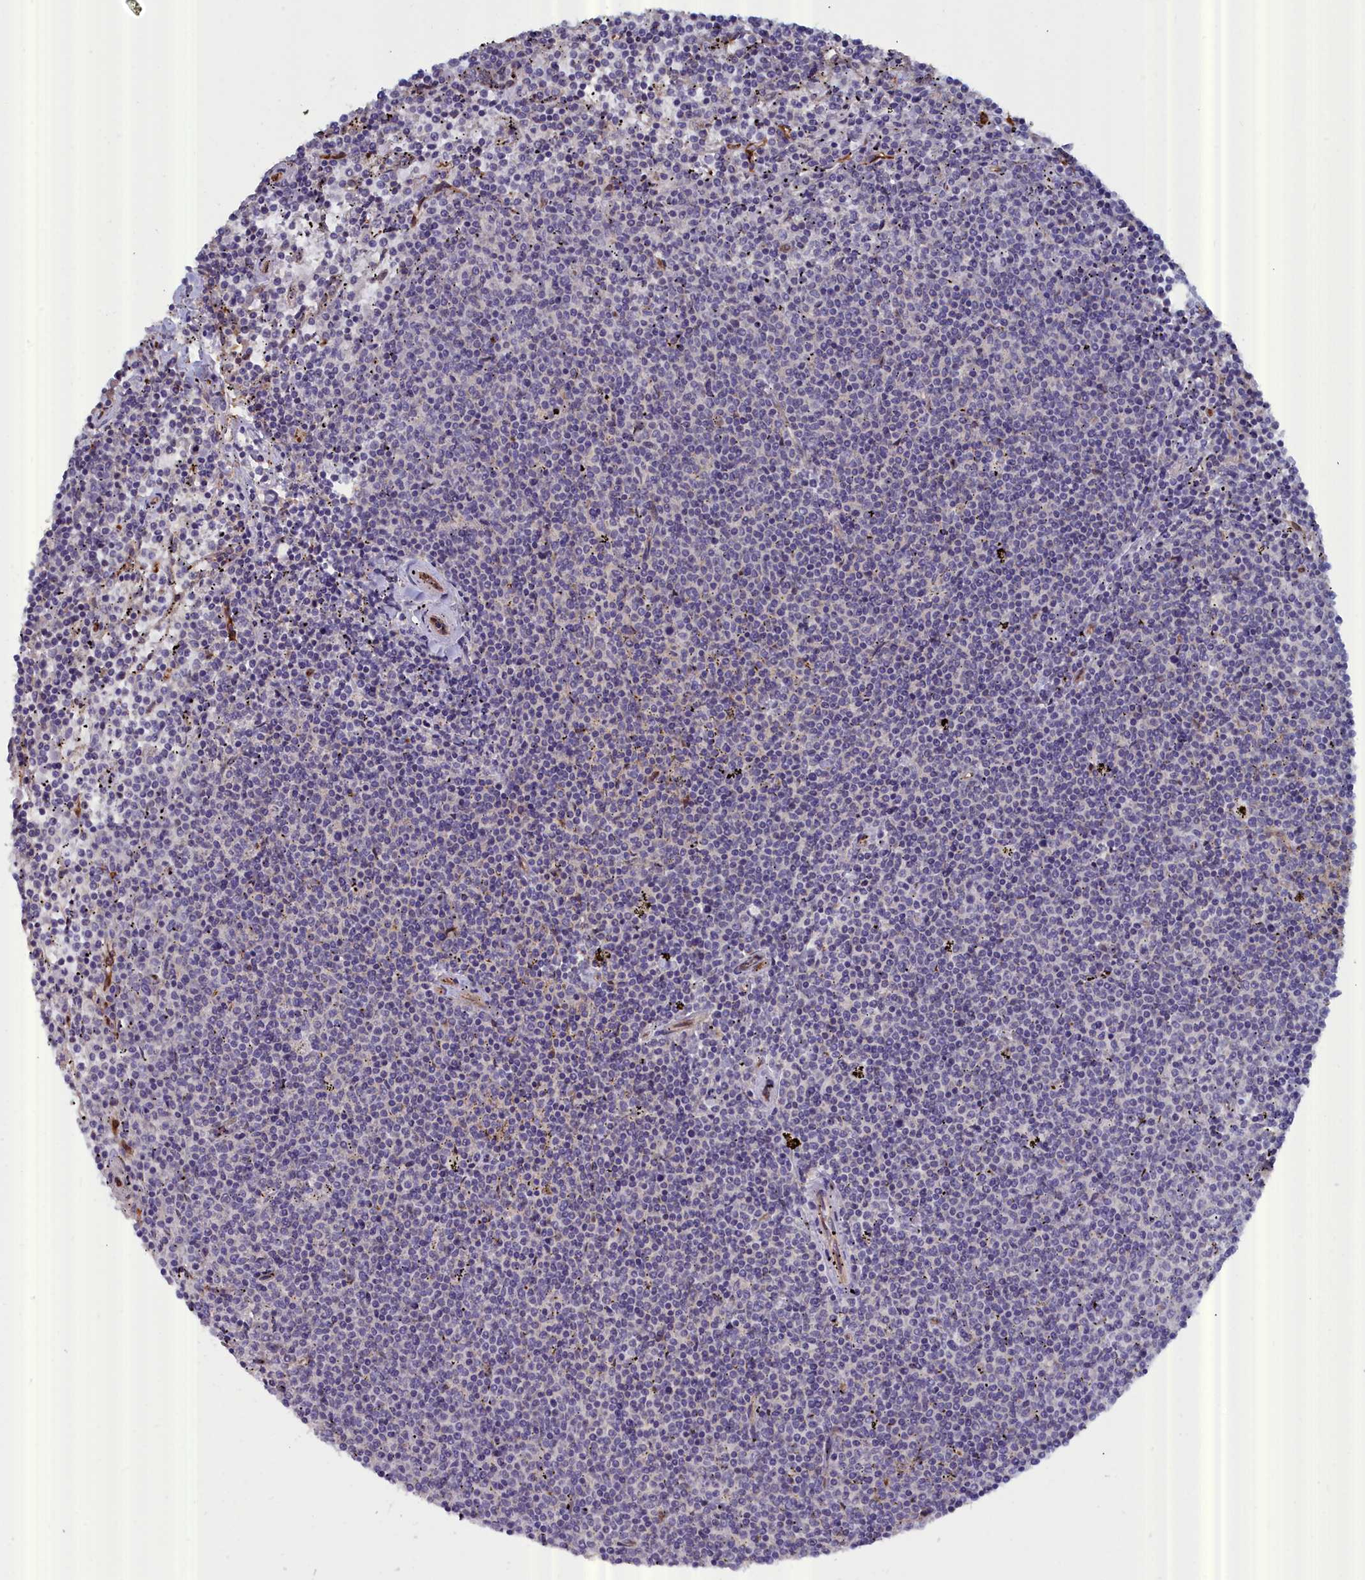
{"staining": {"intensity": "negative", "quantity": "none", "location": "none"}, "tissue": "lymphoma", "cell_type": "Tumor cells", "image_type": "cancer", "snomed": [{"axis": "morphology", "description": "Malignant lymphoma, non-Hodgkin's type, Low grade"}, {"axis": "topography", "description": "Spleen"}], "caption": "Micrograph shows no protein positivity in tumor cells of lymphoma tissue. (DAB (3,3'-diaminobenzidine) IHC with hematoxylin counter stain).", "gene": "RDX", "patient": {"sex": "female", "age": 50}}